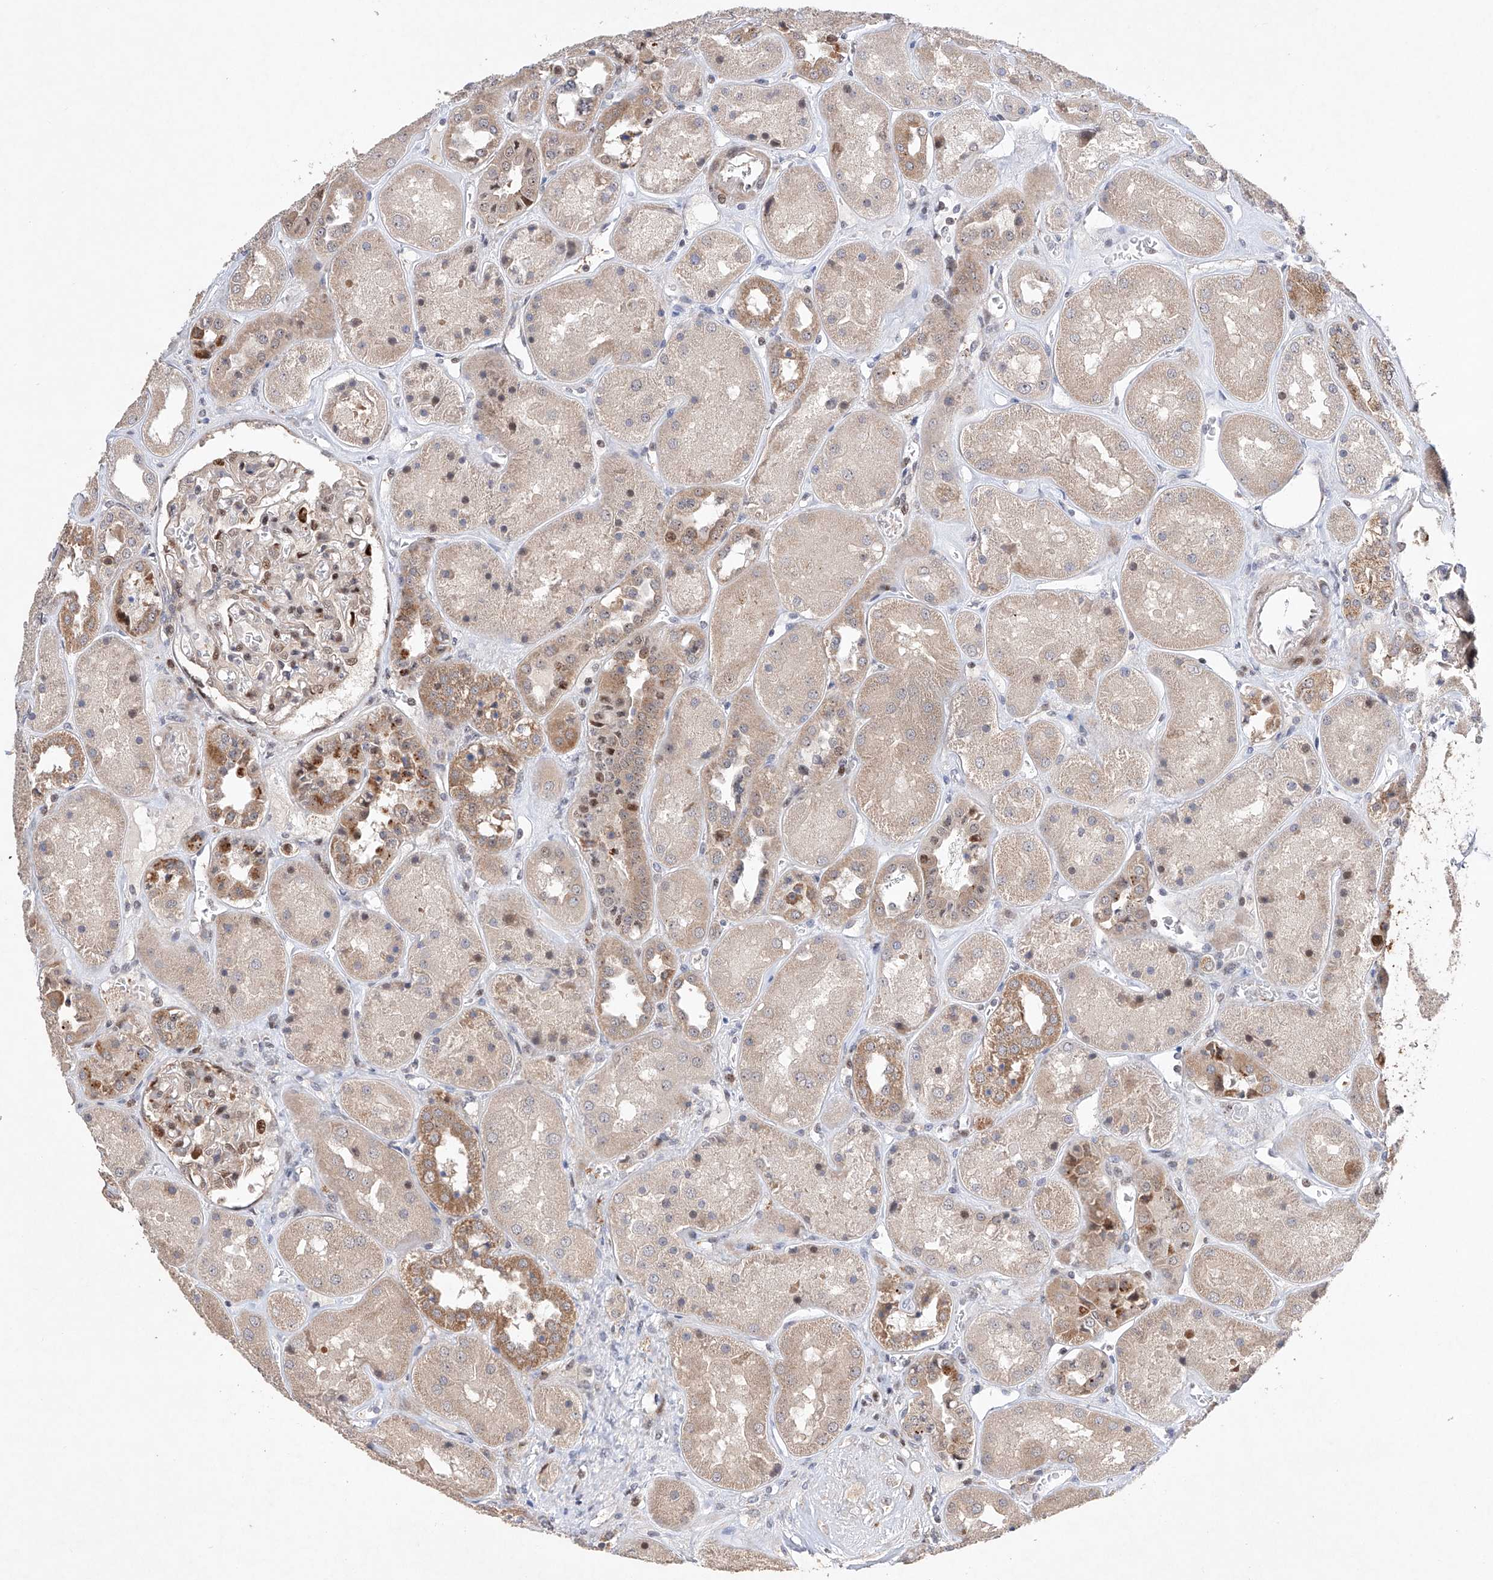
{"staining": {"intensity": "moderate", "quantity": "<25%", "location": "cytoplasmic/membranous,nuclear"}, "tissue": "kidney", "cell_type": "Cells in glomeruli", "image_type": "normal", "snomed": [{"axis": "morphology", "description": "Normal tissue, NOS"}, {"axis": "topography", "description": "Kidney"}], "caption": "This histopathology image shows immunohistochemistry (IHC) staining of normal kidney, with low moderate cytoplasmic/membranous,nuclear staining in about <25% of cells in glomeruli.", "gene": "AFG1L", "patient": {"sex": "male", "age": 70}}